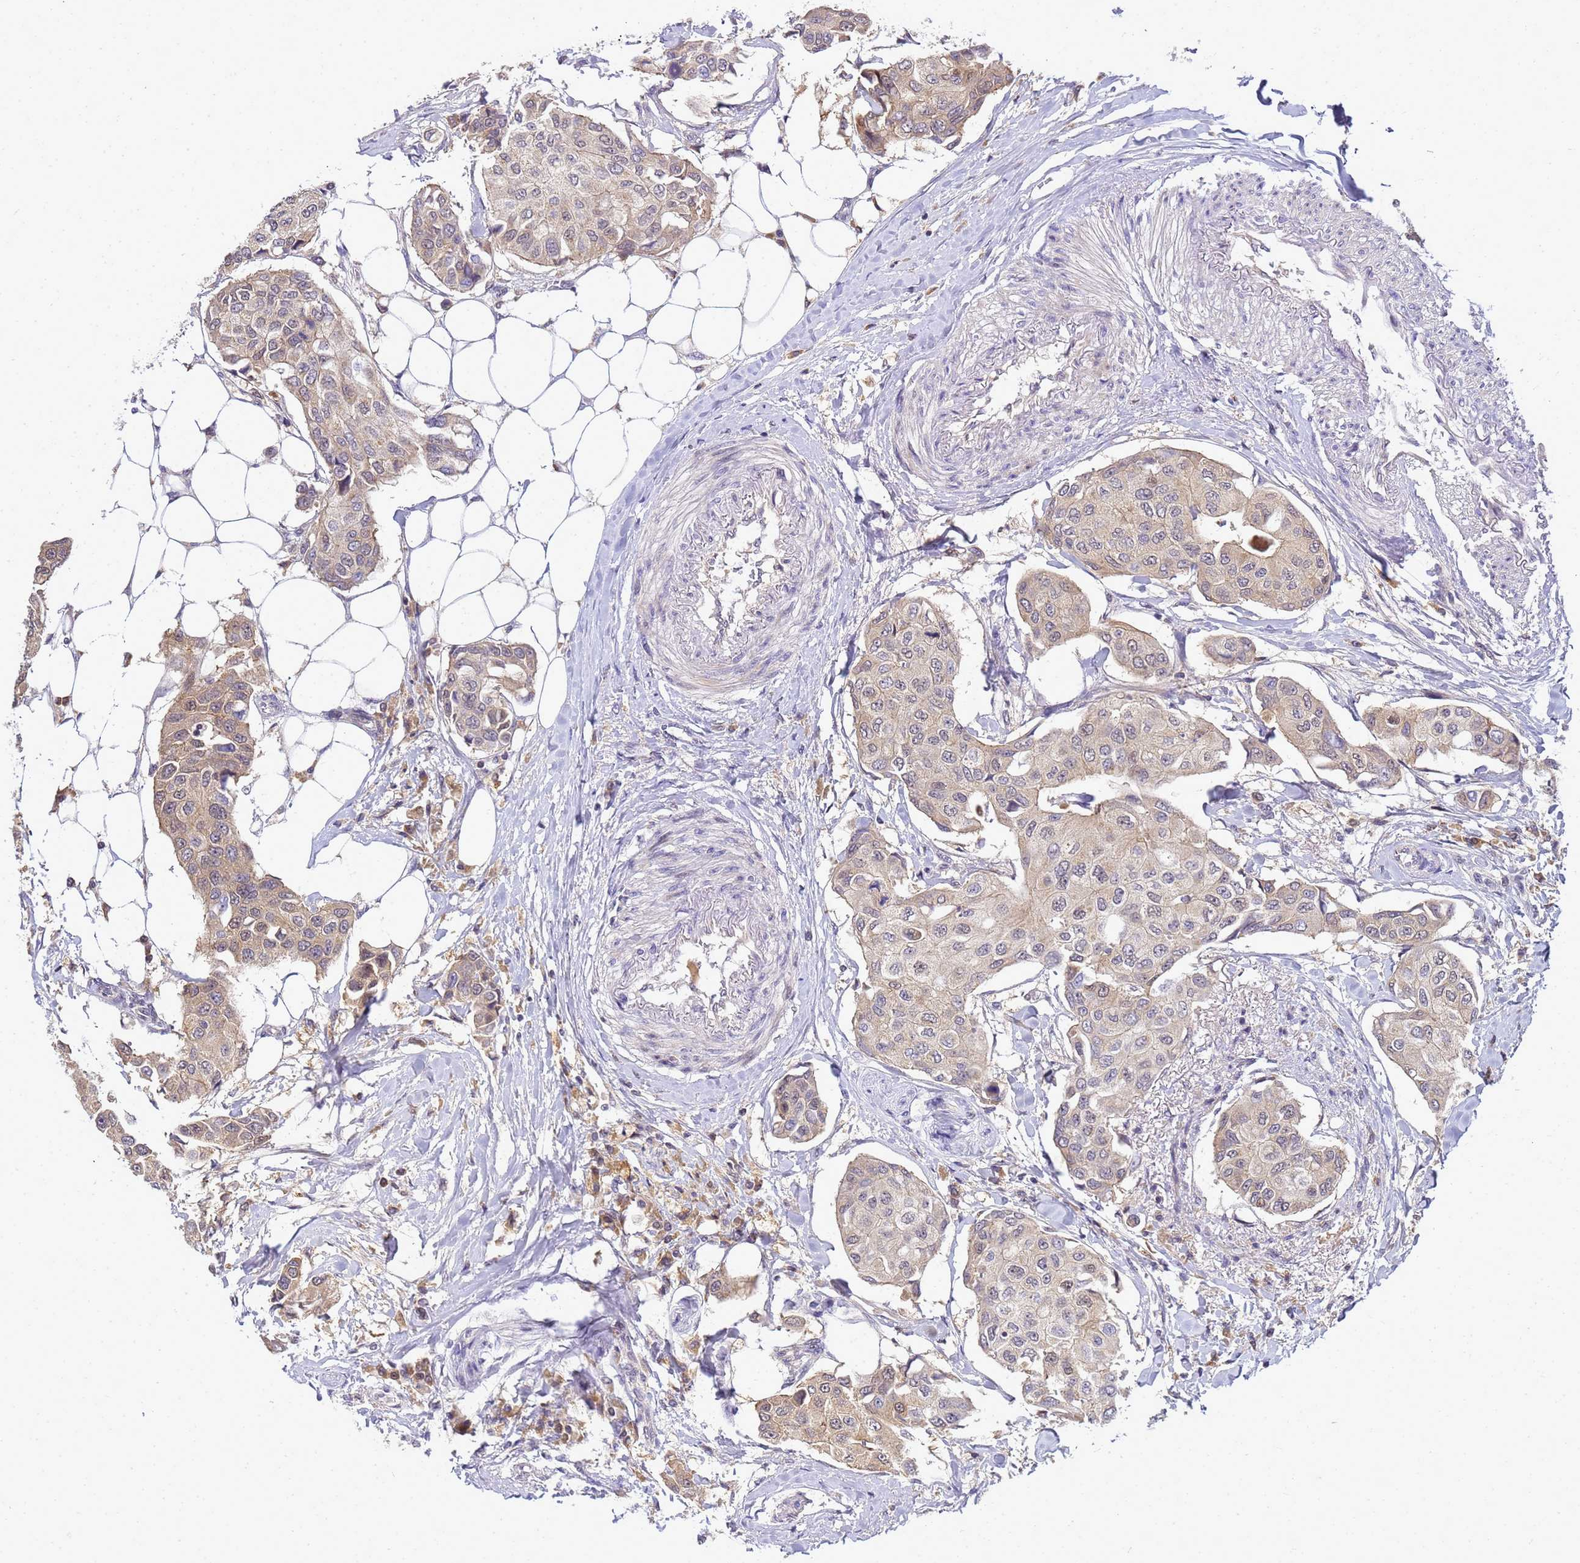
{"staining": {"intensity": "weak", "quantity": "25%-75%", "location": "cytoplasmic/membranous"}, "tissue": "breast cancer", "cell_type": "Tumor cells", "image_type": "cancer", "snomed": [{"axis": "morphology", "description": "Duct carcinoma"}, {"axis": "topography", "description": "Breast"}], "caption": "This micrograph displays immunohistochemistry staining of human breast infiltrating ductal carcinoma, with low weak cytoplasmic/membranous staining in approximately 25%-75% of tumor cells.", "gene": "TMEM74B", "patient": {"sex": "female", "age": 80}}